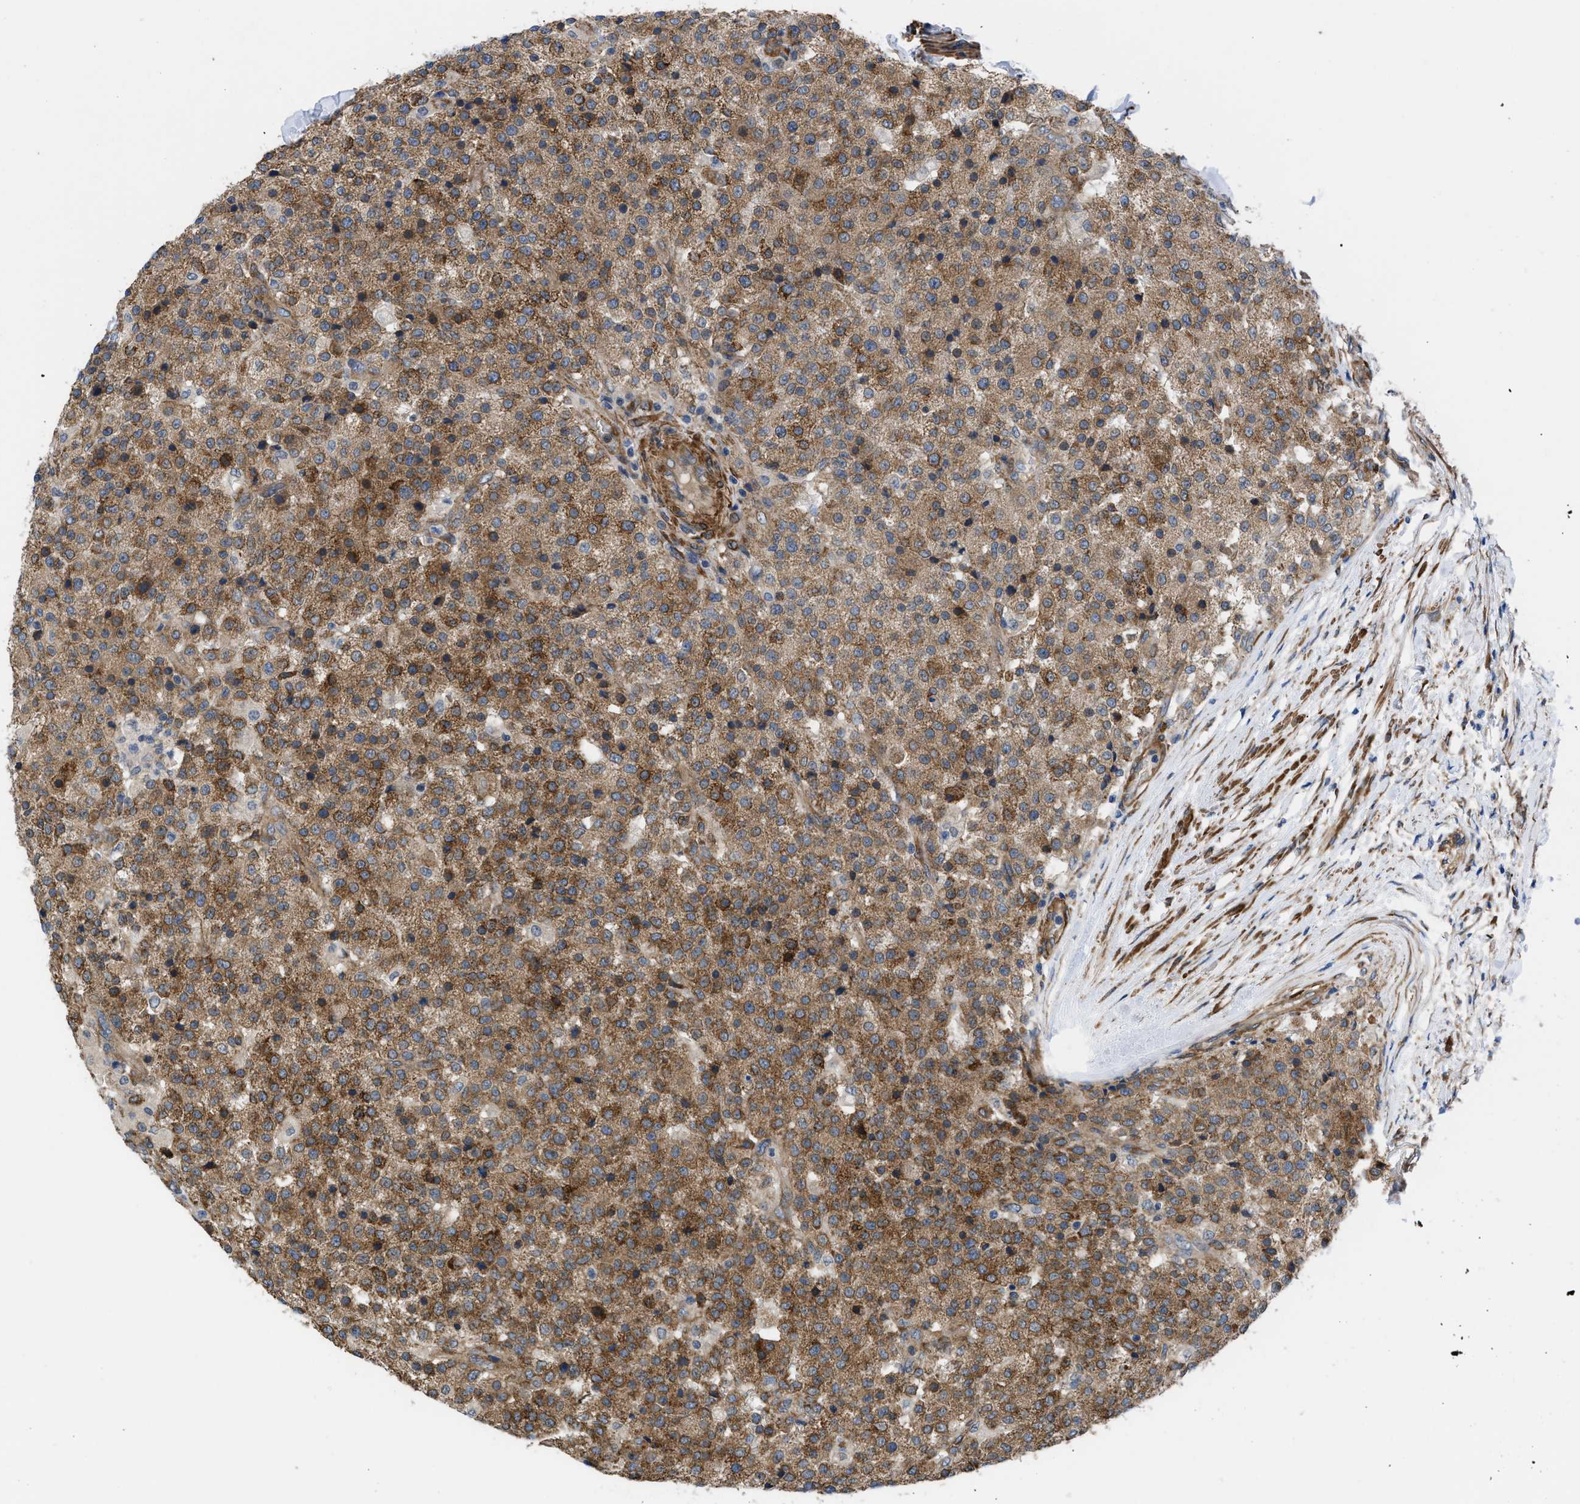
{"staining": {"intensity": "moderate", "quantity": ">75%", "location": "cytoplasmic/membranous"}, "tissue": "testis cancer", "cell_type": "Tumor cells", "image_type": "cancer", "snomed": [{"axis": "morphology", "description": "Seminoma, NOS"}, {"axis": "topography", "description": "Testis"}], "caption": "Approximately >75% of tumor cells in testis seminoma exhibit moderate cytoplasmic/membranous protein expression as visualized by brown immunohistochemical staining.", "gene": "MYO10", "patient": {"sex": "male", "age": 59}}